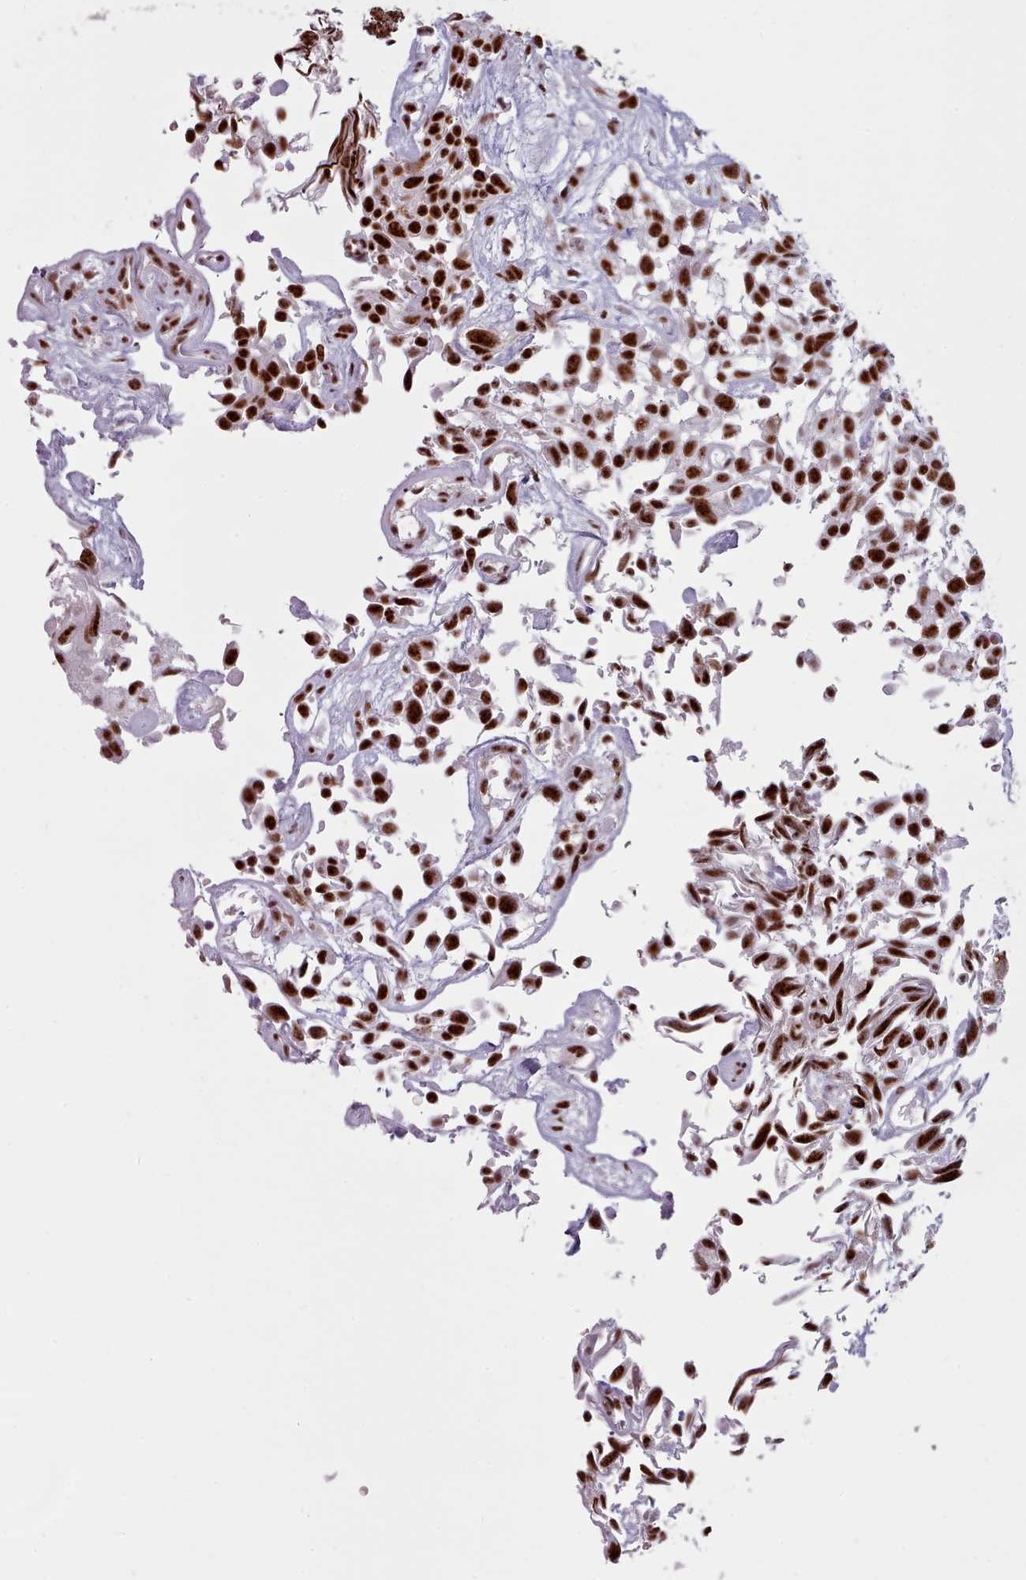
{"staining": {"intensity": "strong", "quantity": ">75%", "location": "nuclear"}, "tissue": "urothelial cancer", "cell_type": "Tumor cells", "image_type": "cancer", "snomed": [{"axis": "morphology", "description": "Urothelial carcinoma, High grade"}, {"axis": "topography", "description": "Urinary bladder"}], "caption": "Immunohistochemical staining of urothelial cancer shows high levels of strong nuclear protein positivity in about >75% of tumor cells.", "gene": "SRRM1", "patient": {"sex": "male", "age": 56}}